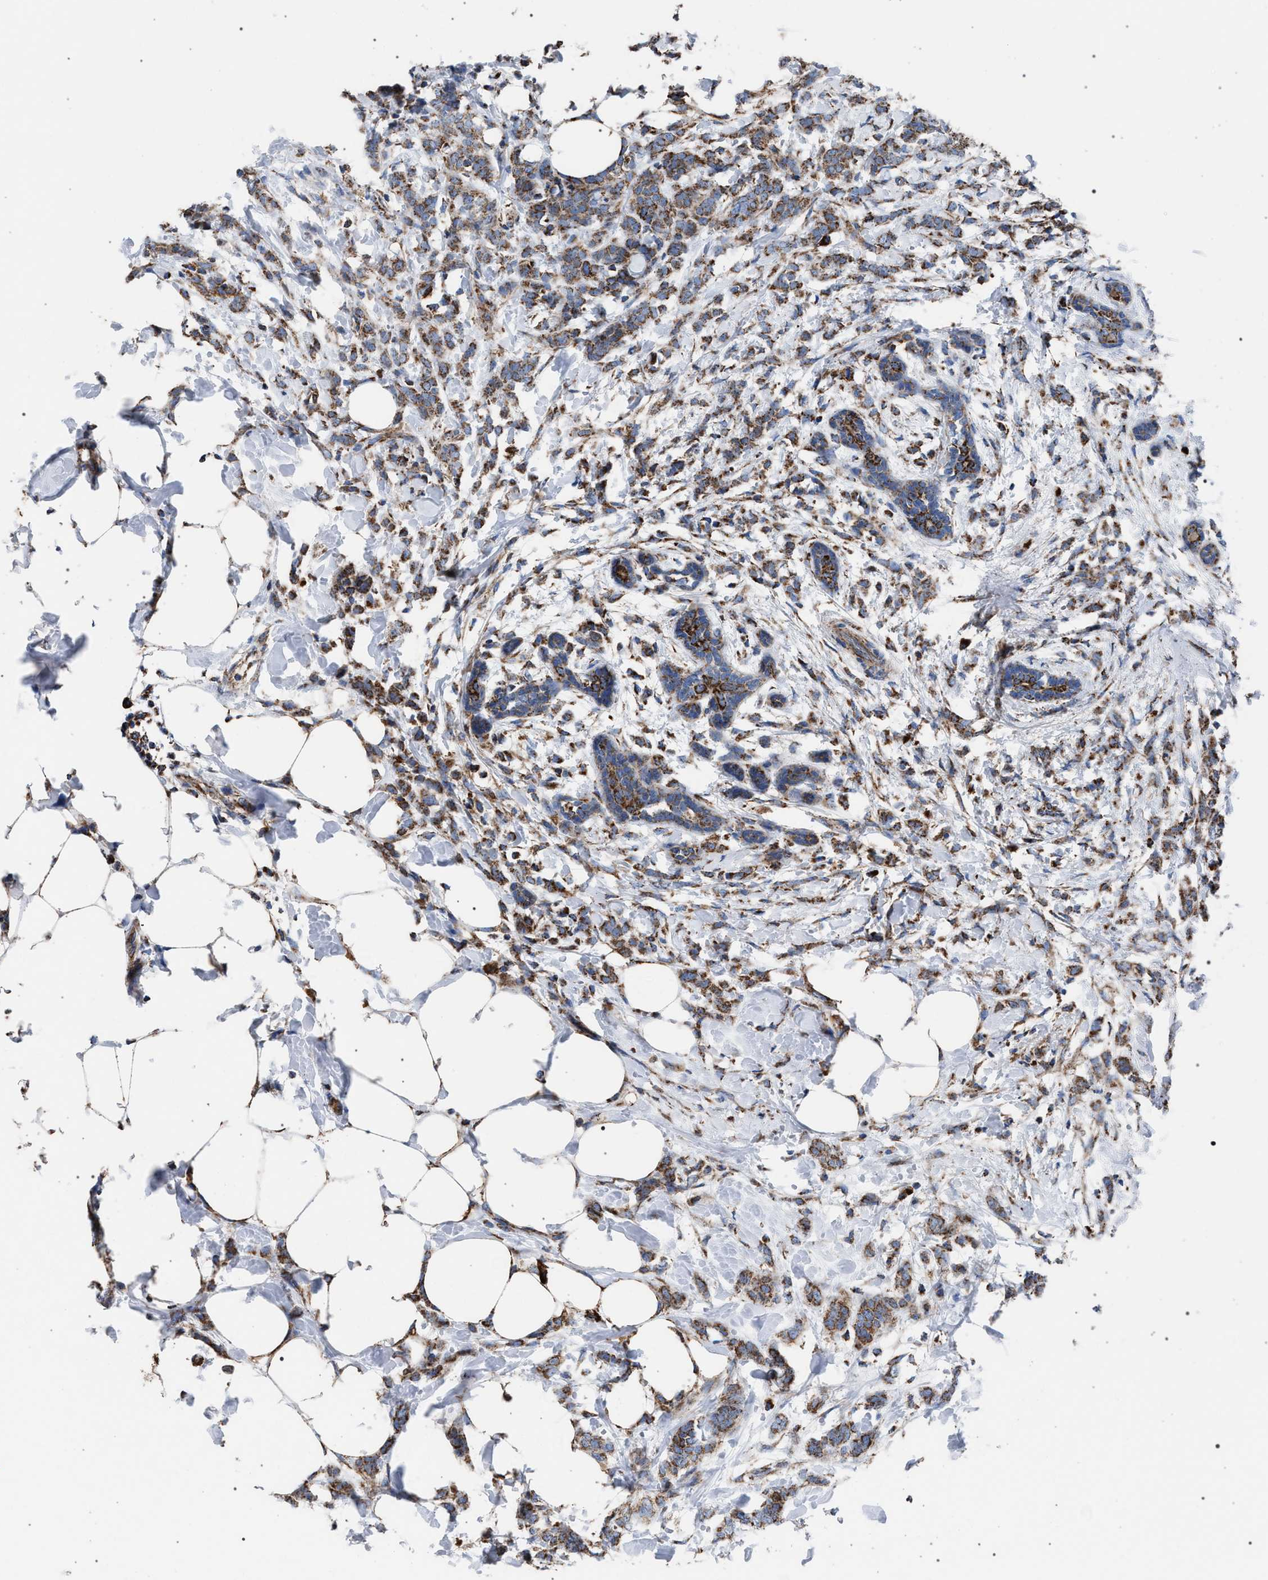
{"staining": {"intensity": "moderate", "quantity": ">75%", "location": "cytoplasmic/membranous"}, "tissue": "breast cancer", "cell_type": "Tumor cells", "image_type": "cancer", "snomed": [{"axis": "morphology", "description": "Lobular carcinoma, in situ"}, {"axis": "morphology", "description": "Lobular carcinoma"}, {"axis": "topography", "description": "Breast"}], "caption": "Protein staining by IHC reveals moderate cytoplasmic/membranous positivity in about >75% of tumor cells in breast lobular carcinoma. The staining was performed using DAB, with brown indicating positive protein expression. Nuclei are stained blue with hematoxylin.", "gene": "VPS13A", "patient": {"sex": "female", "age": 41}}